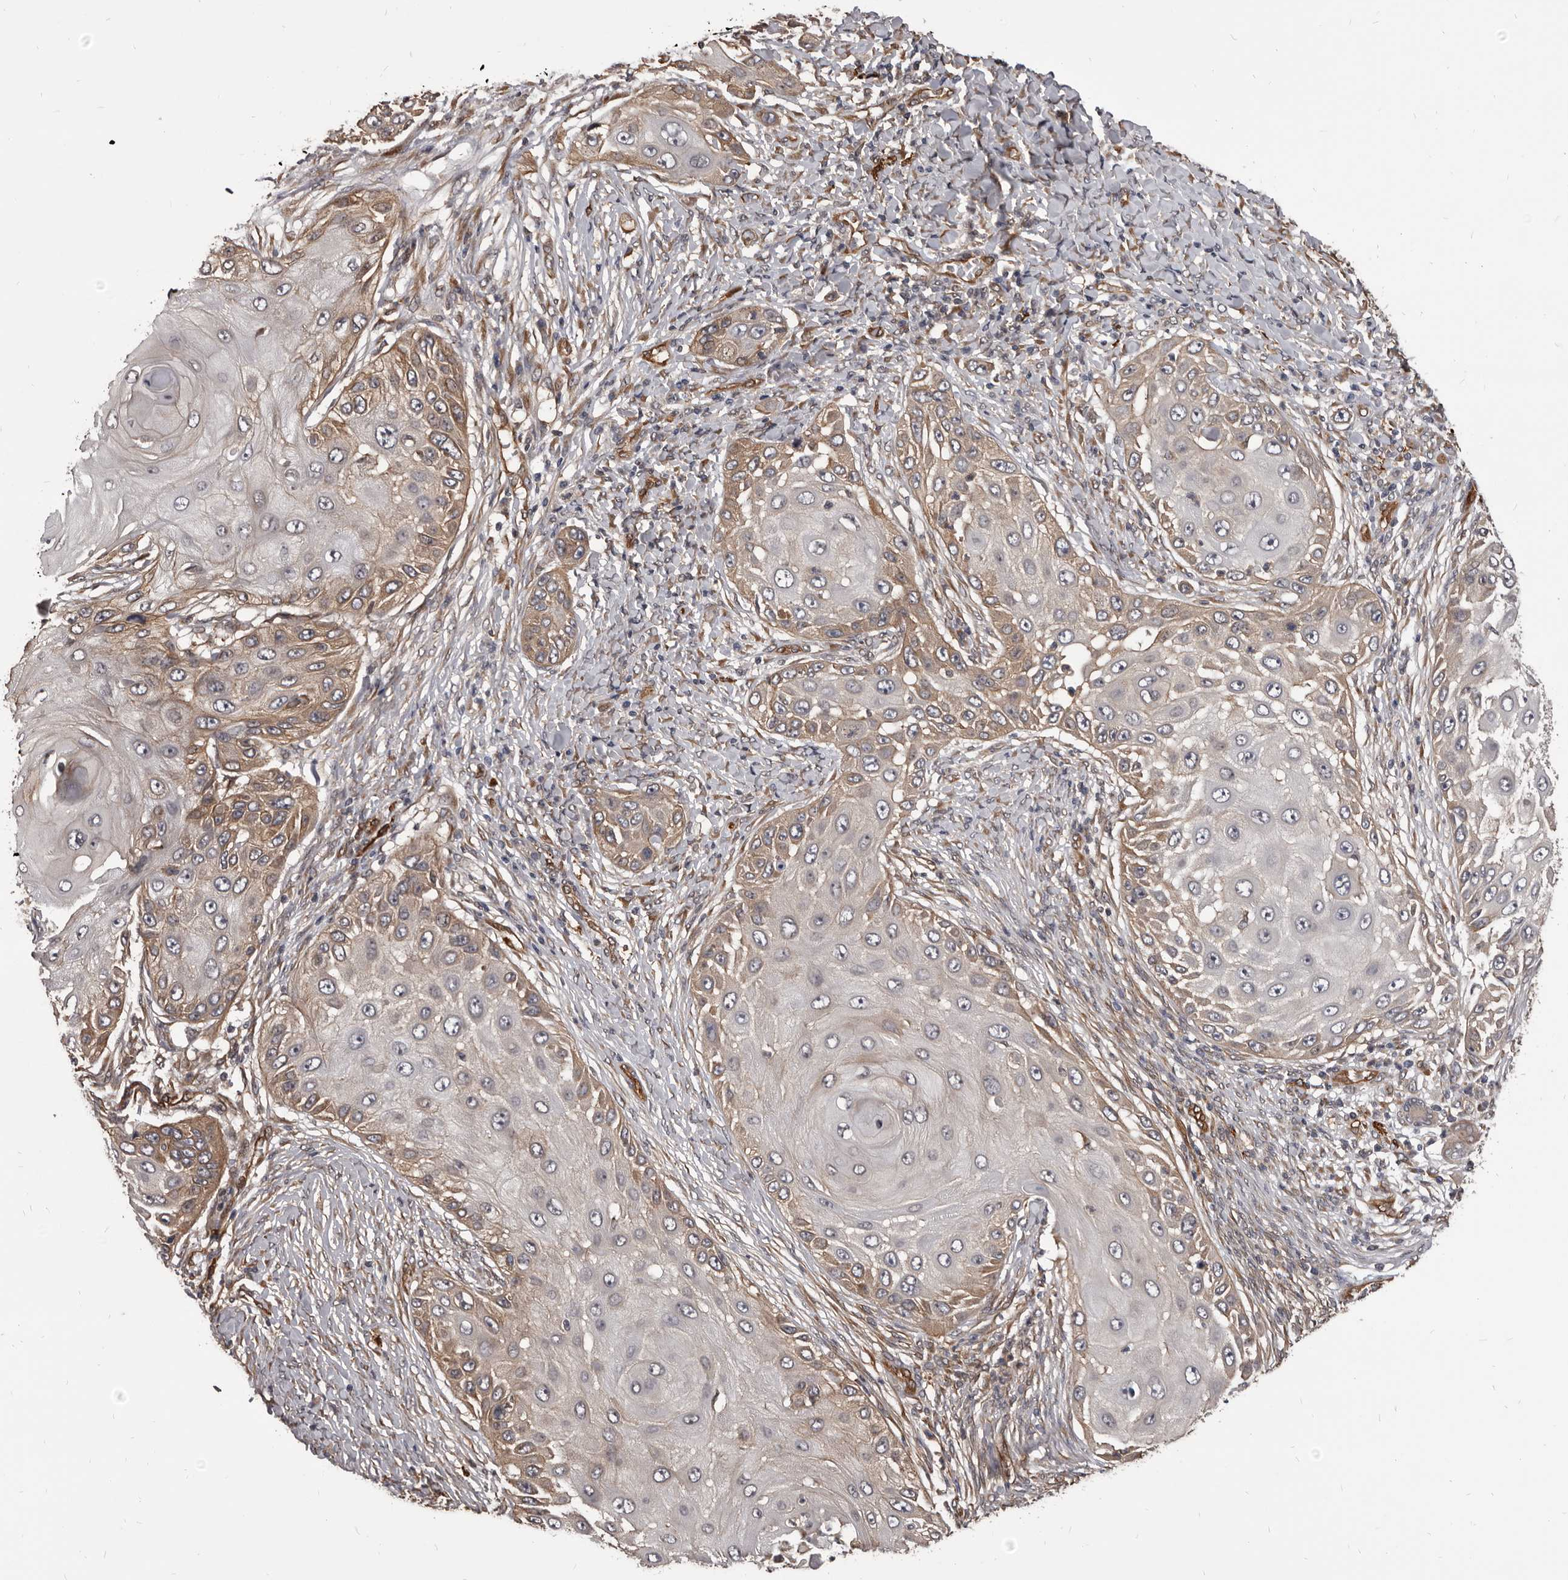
{"staining": {"intensity": "weak", "quantity": "25%-75%", "location": "cytoplasmic/membranous"}, "tissue": "skin cancer", "cell_type": "Tumor cells", "image_type": "cancer", "snomed": [{"axis": "morphology", "description": "Squamous cell carcinoma, NOS"}, {"axis": "topography", "description": "Skin"}], "caption": "A low amount of weak cytoplasmic/membranous staining is appreciated in about 25%-75% of tumor cells in skin cancer (squamous cell carcinoma) tissue.", "gene": "ADAMTS20", "patient": {"sex": "female", "age": 44}}